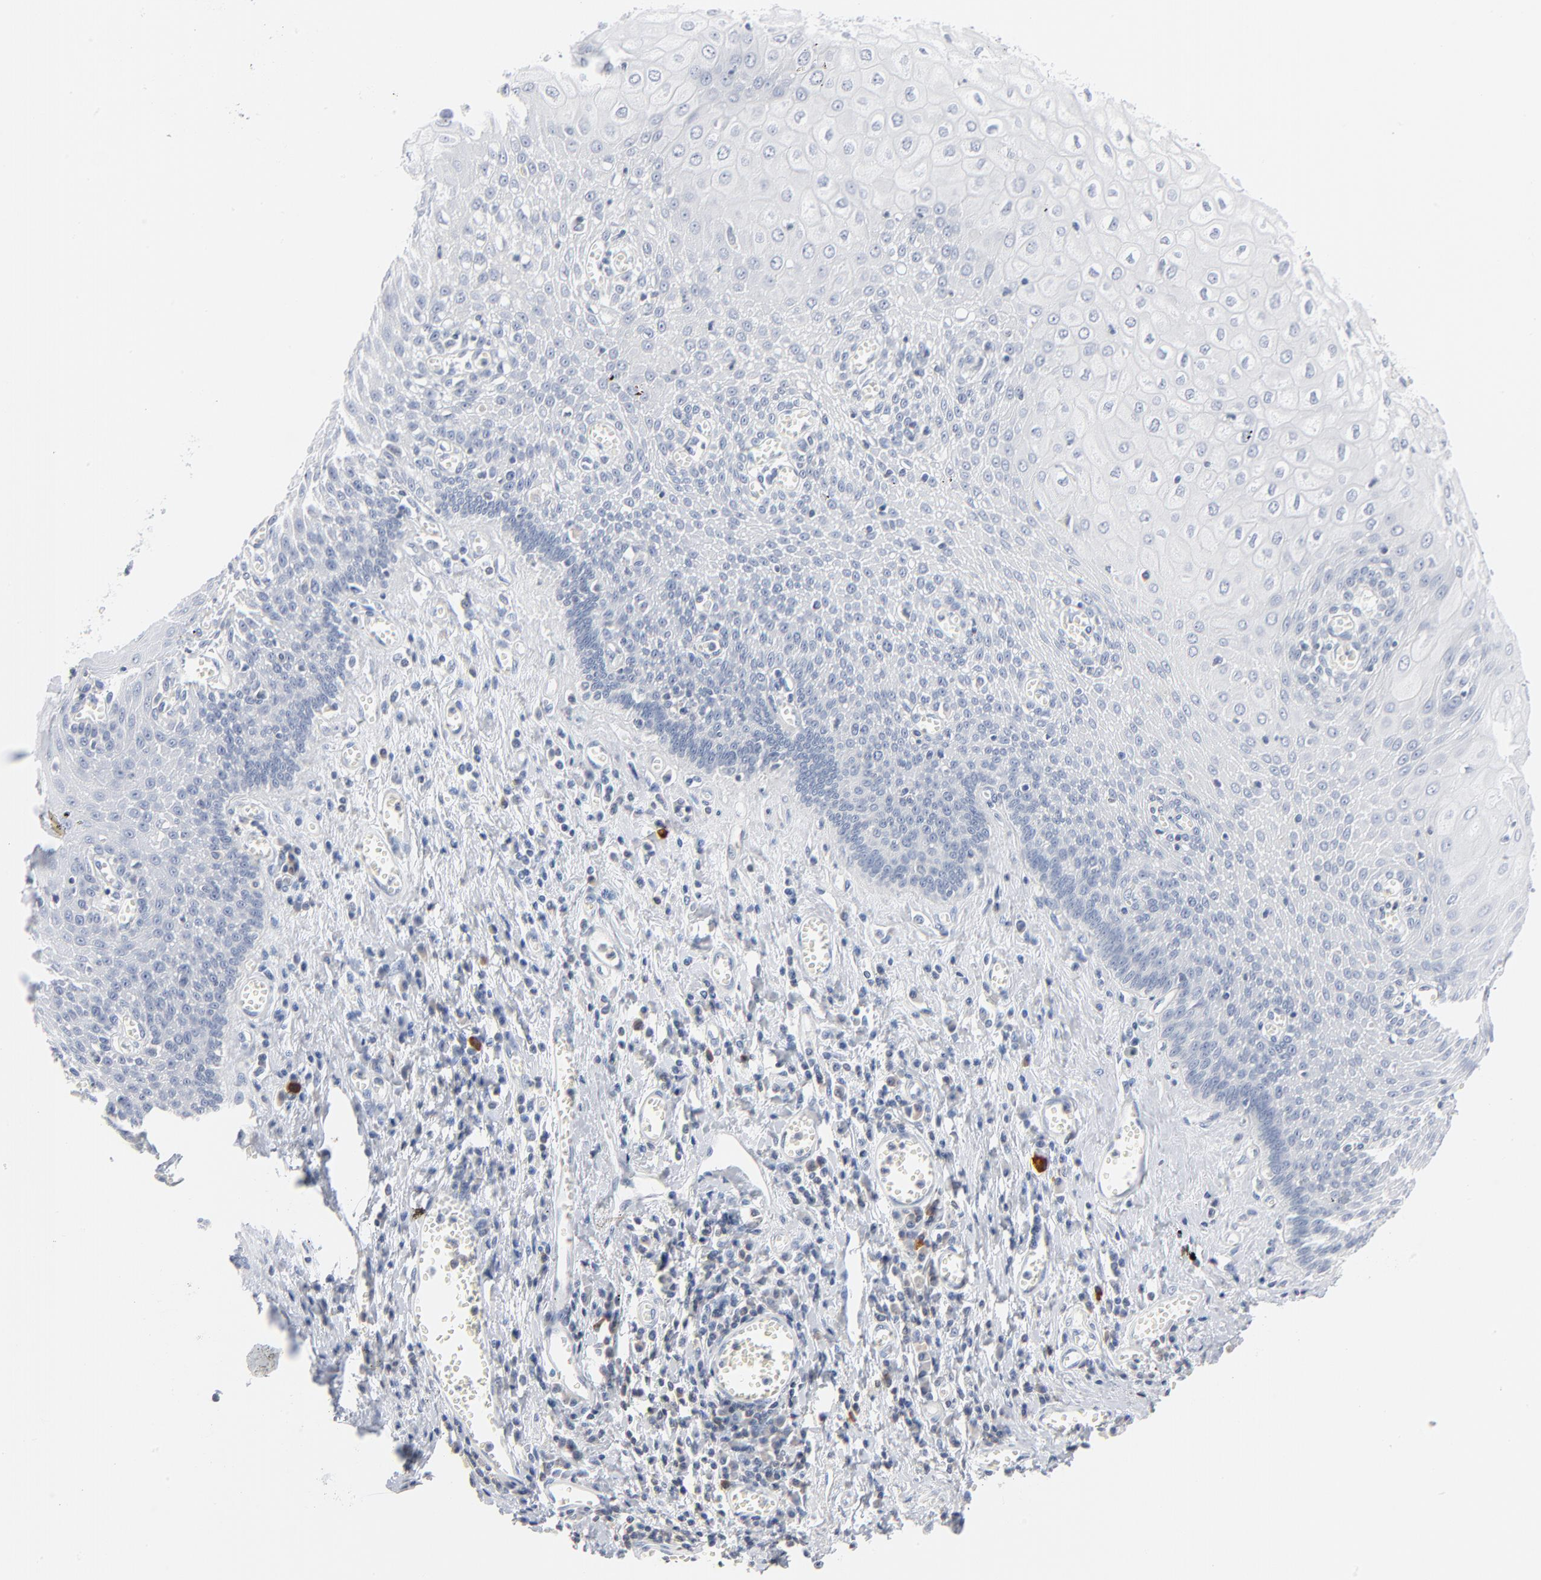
{"staining": {"intensity": "negative", "quantity": "none", "location": "none"}, "tissue": "esophagus", "cell_type": "Squamous epithelial cells", "image_type": "normal", "snomed": [{"axis": "morphology", "description": "Normal tissue, NOS"}, {"axis": "morphology", "description": "Squamous cell carcinoma, NOS"}, {"axis": "topography", "description": "Esophagus"}], "caption": "A micrograph of esophagus stained for a protein displays no brown staining in squamous epithelial cells.", "gene": "PTK2B", "patient": {"sex": "male", "age": 65}}